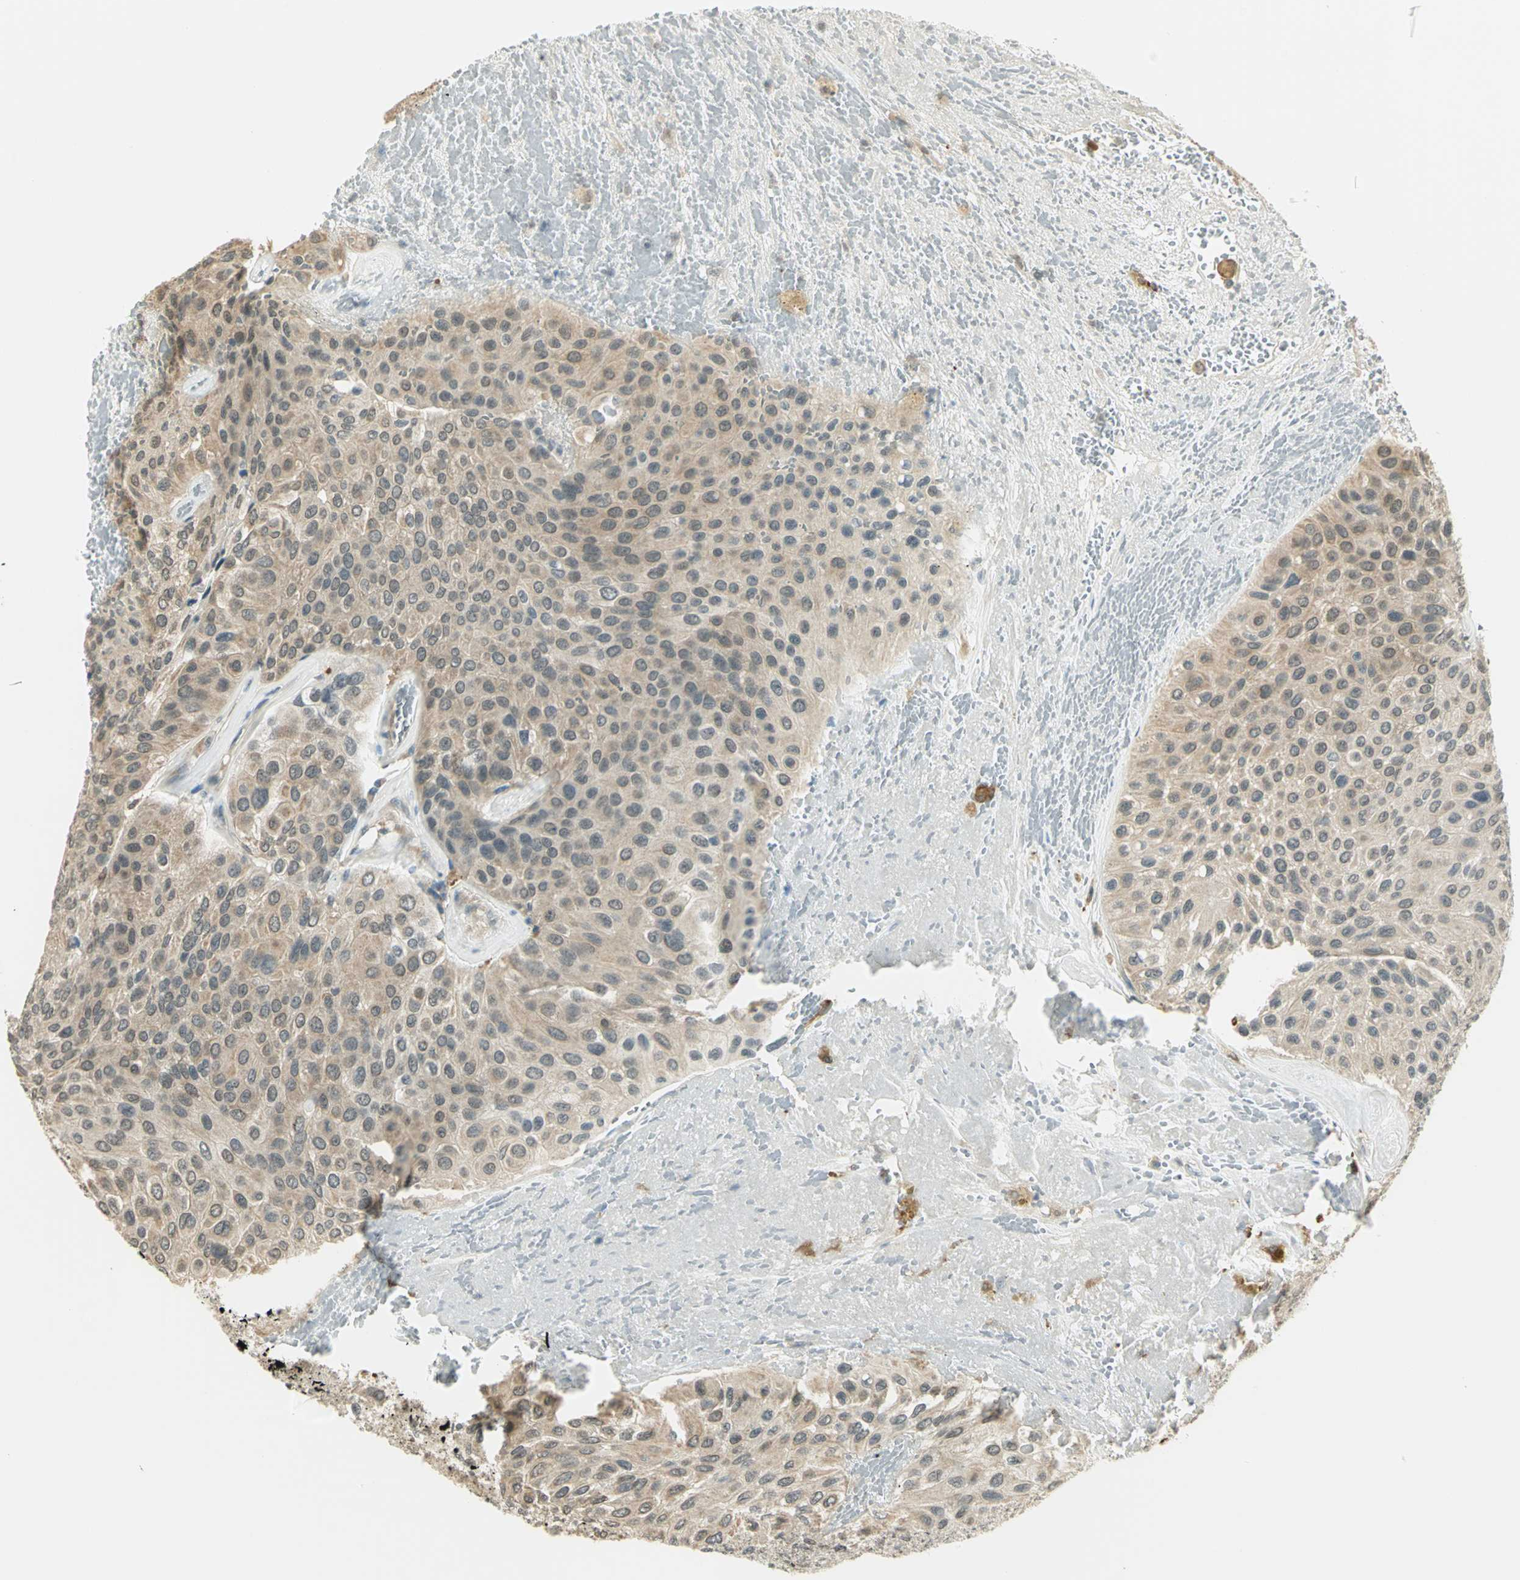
{"staining": {"intensity": "weak", "quantity": ">75%", "location": "cytoplasmic/membranous"}, "tissue": "urothelial cancer", "cell_type": "Tumor cells", "image_type": "cancer", "snomed": [{"axis": "morphology", "description": "Urothelial carcinoma, High grade"}, {"axis": "topography", "description": "Urinary bladder"}], "caption": "Immunohistochemical staining of high-grade urothelial carcinoma displays low levels of weak cytoplasmic/membranous staining in approximately >75% of tumor cells. Using DAB (brown) and hematoxylin (blue) stains, captured at high magnification using brightfield microscopy.", "gene": "CDC34", "patient": {"sex": "male", "age": 66}}